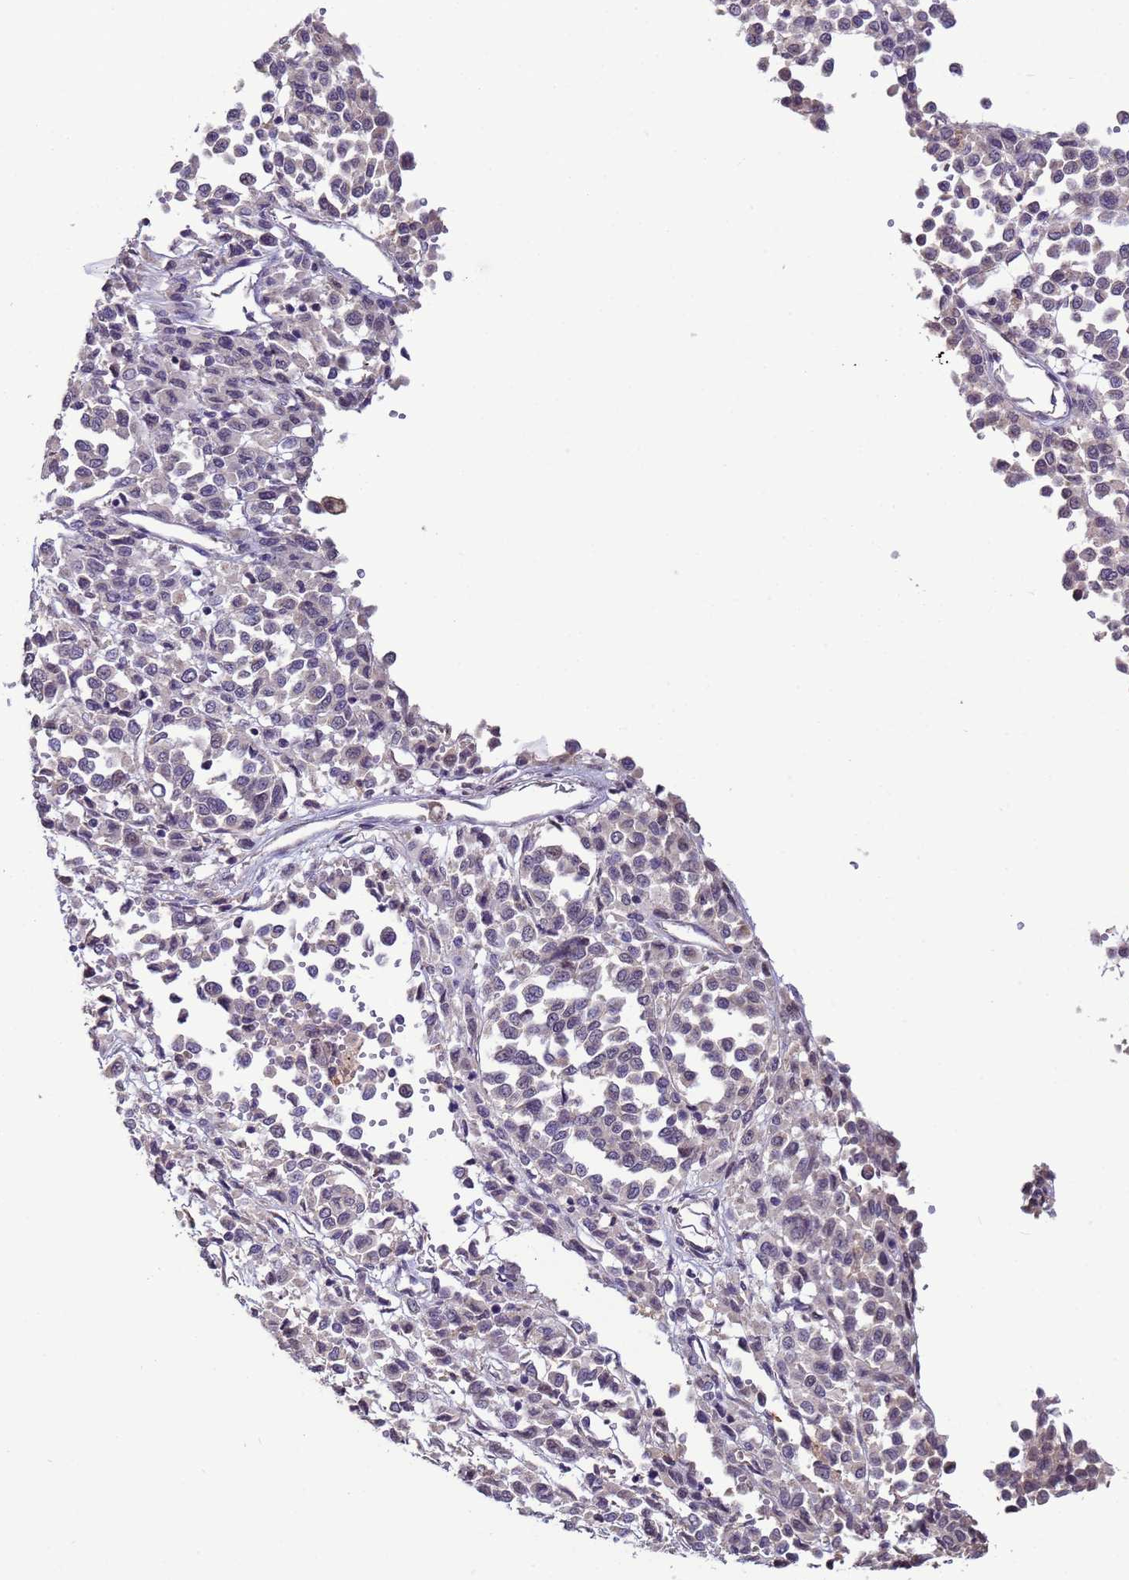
{"staining": {"intensity": "weak", "quantity": "<25%", "location": "nuclear"}, "tissue": "melanoma", "cell_type": "Tumor cells", "image_type": "cancer", "snomed": [{"axis": "morphology", "description": "Malignant melanoma, Metastatic site"}, {"axis": "topography", "description": "Pancreas"}], "caption": "This is an immunohistochemistry (IHC) photomicrograph of human melanoma. There is no positivity in tumor cells.", "gene": "CLHC1", "patient": {"sex": "female", "age": 30}}